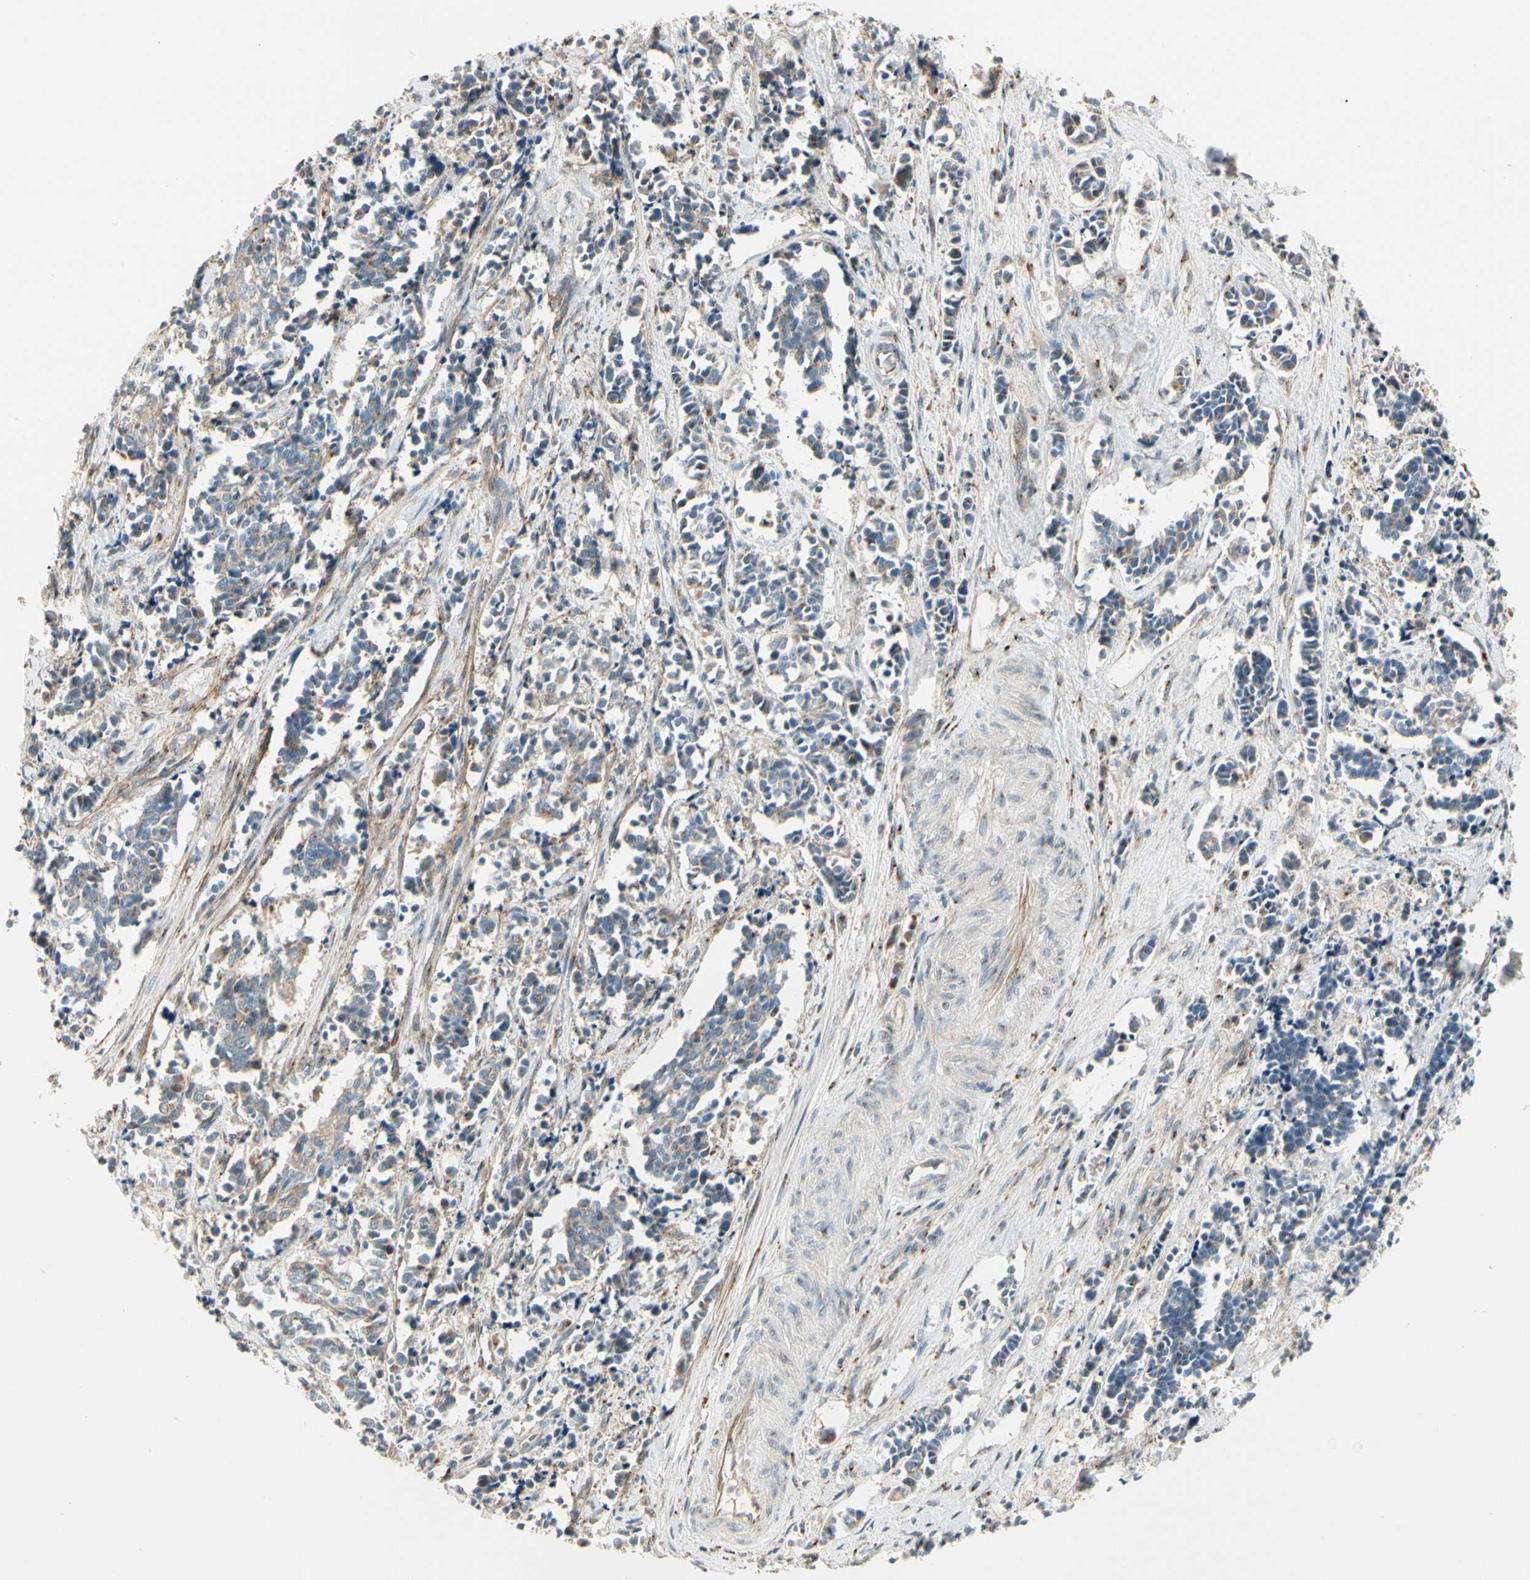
{"staining": {"intensity": "weak", "quantity": ">75%", "location": "cytoplasmic/membranous"}, "tissue": "cervical cancer", "cell_type": "Tumor cells", "image_type": "cancer", "snomed": [{"axis": "morphology", "description": "Squamous cell carcinoma, NOS"}, {"axis": "topography", "description": "Cervix"}], "caption": "Cervical cancer was stained to show a protein in brown. There is low levels of weak cytoplasmic/membranous staining in approximately >75% of tumor cells. (DAB (3,3'-diaminobenzidine) IHC, brown staining for protein, blue staining for nuclei).", "gene": "ABCA3", "patient": {"sex": "female", "age": 35}}